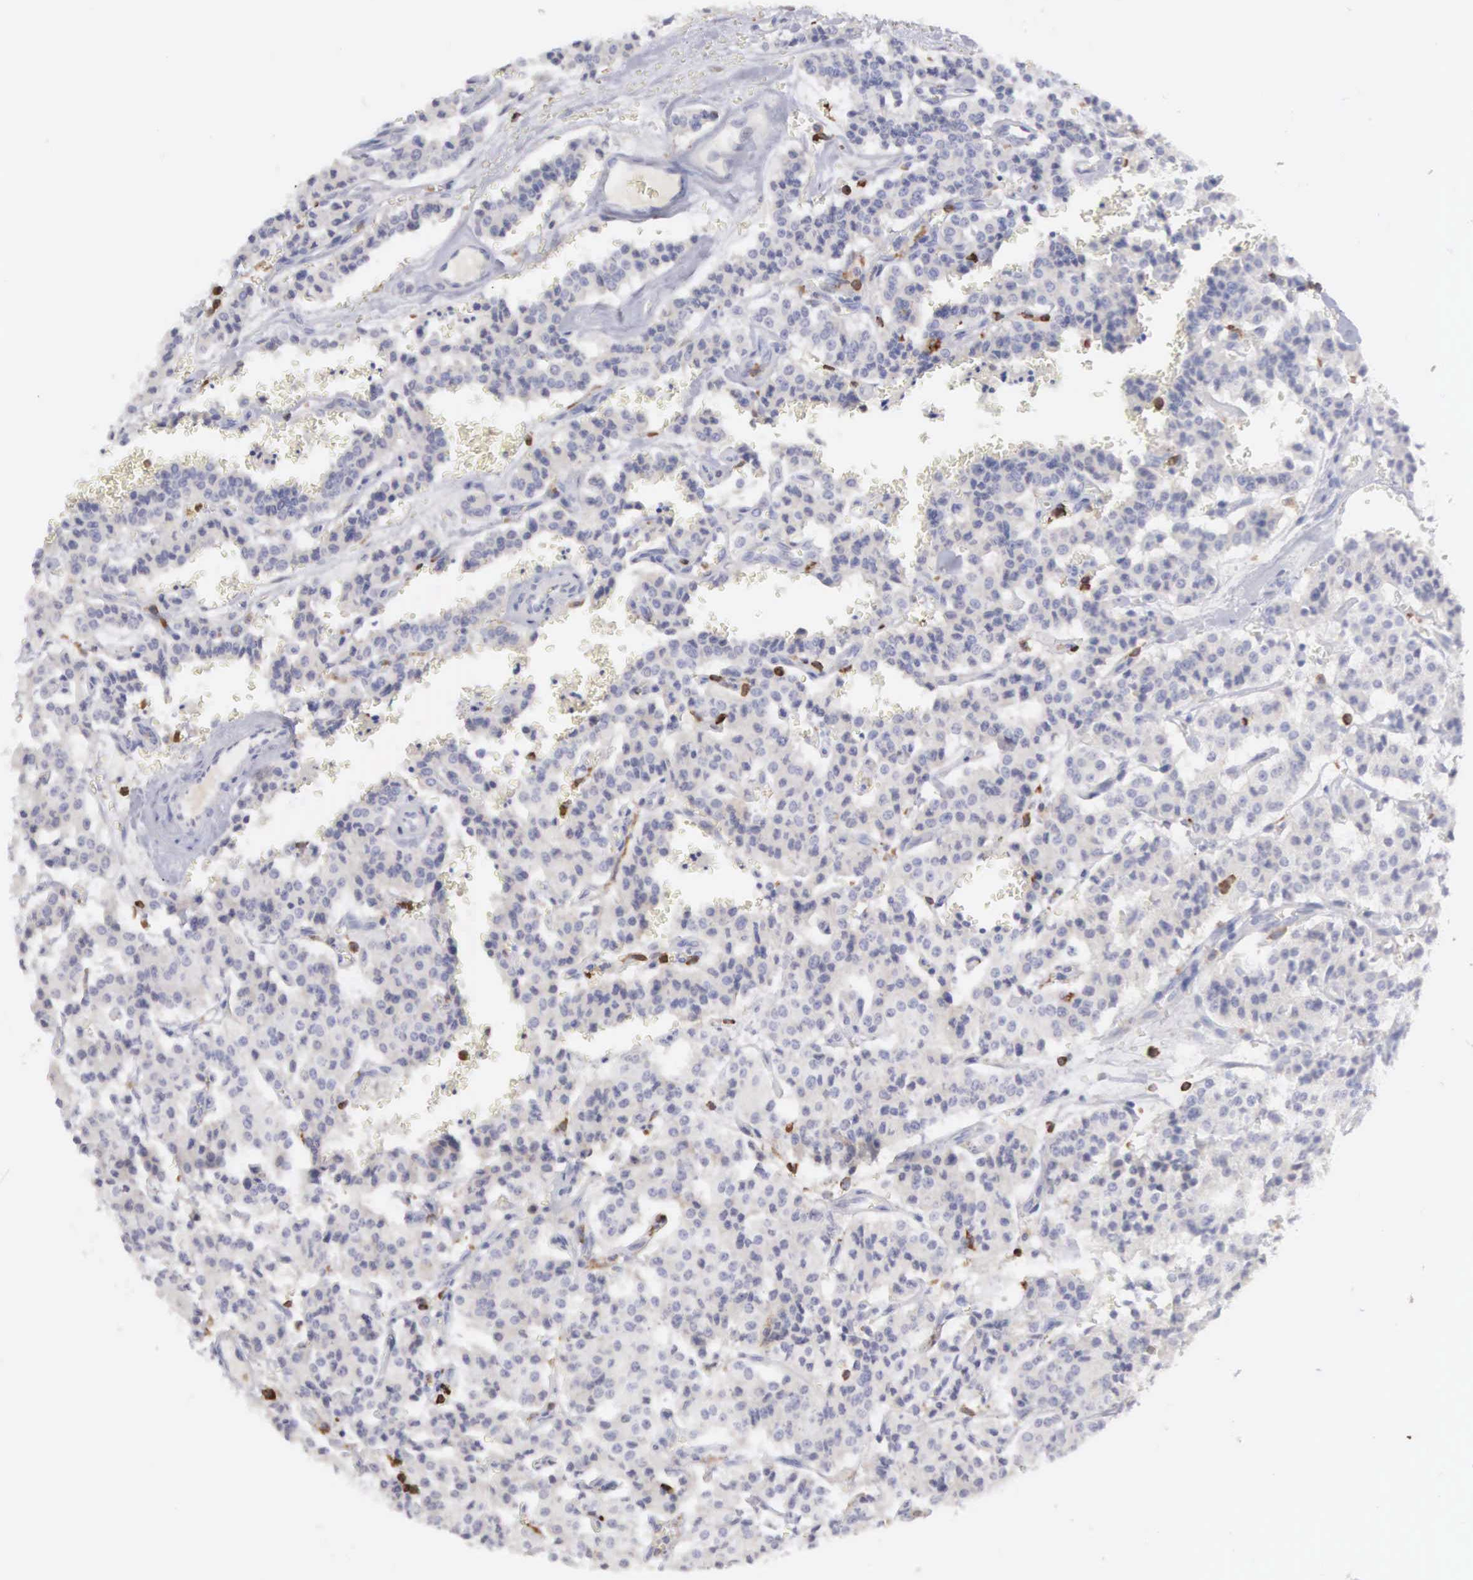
{"staining": {"intensity": "negative", "quantity": "none", "location": "none"}, "tissue": "carcinoid", "cell_type": "Tumor cells", "image_type": "cancer", "snomed": [{"axis": "morphology", "description": "Carcinoid, malignant, NOS"}, {"axis": "topography", "description": "Bronchus"}], "caption": "Immunohistochemistry histopathology image of neoplastic tissue: human carcinoid (malignant) stained with DAB (3,3'-diaminobenzidine) reveals no significant protein positivity in tumor cells. (Stains: DAB (3,3'-diaminobenzidine) IHC with hematoxylin counter stain, Microscopy: brightfield microscopy at high magnification).", "gene": "SH3BP1", "patient": {"sex": "male", "age": 55}}